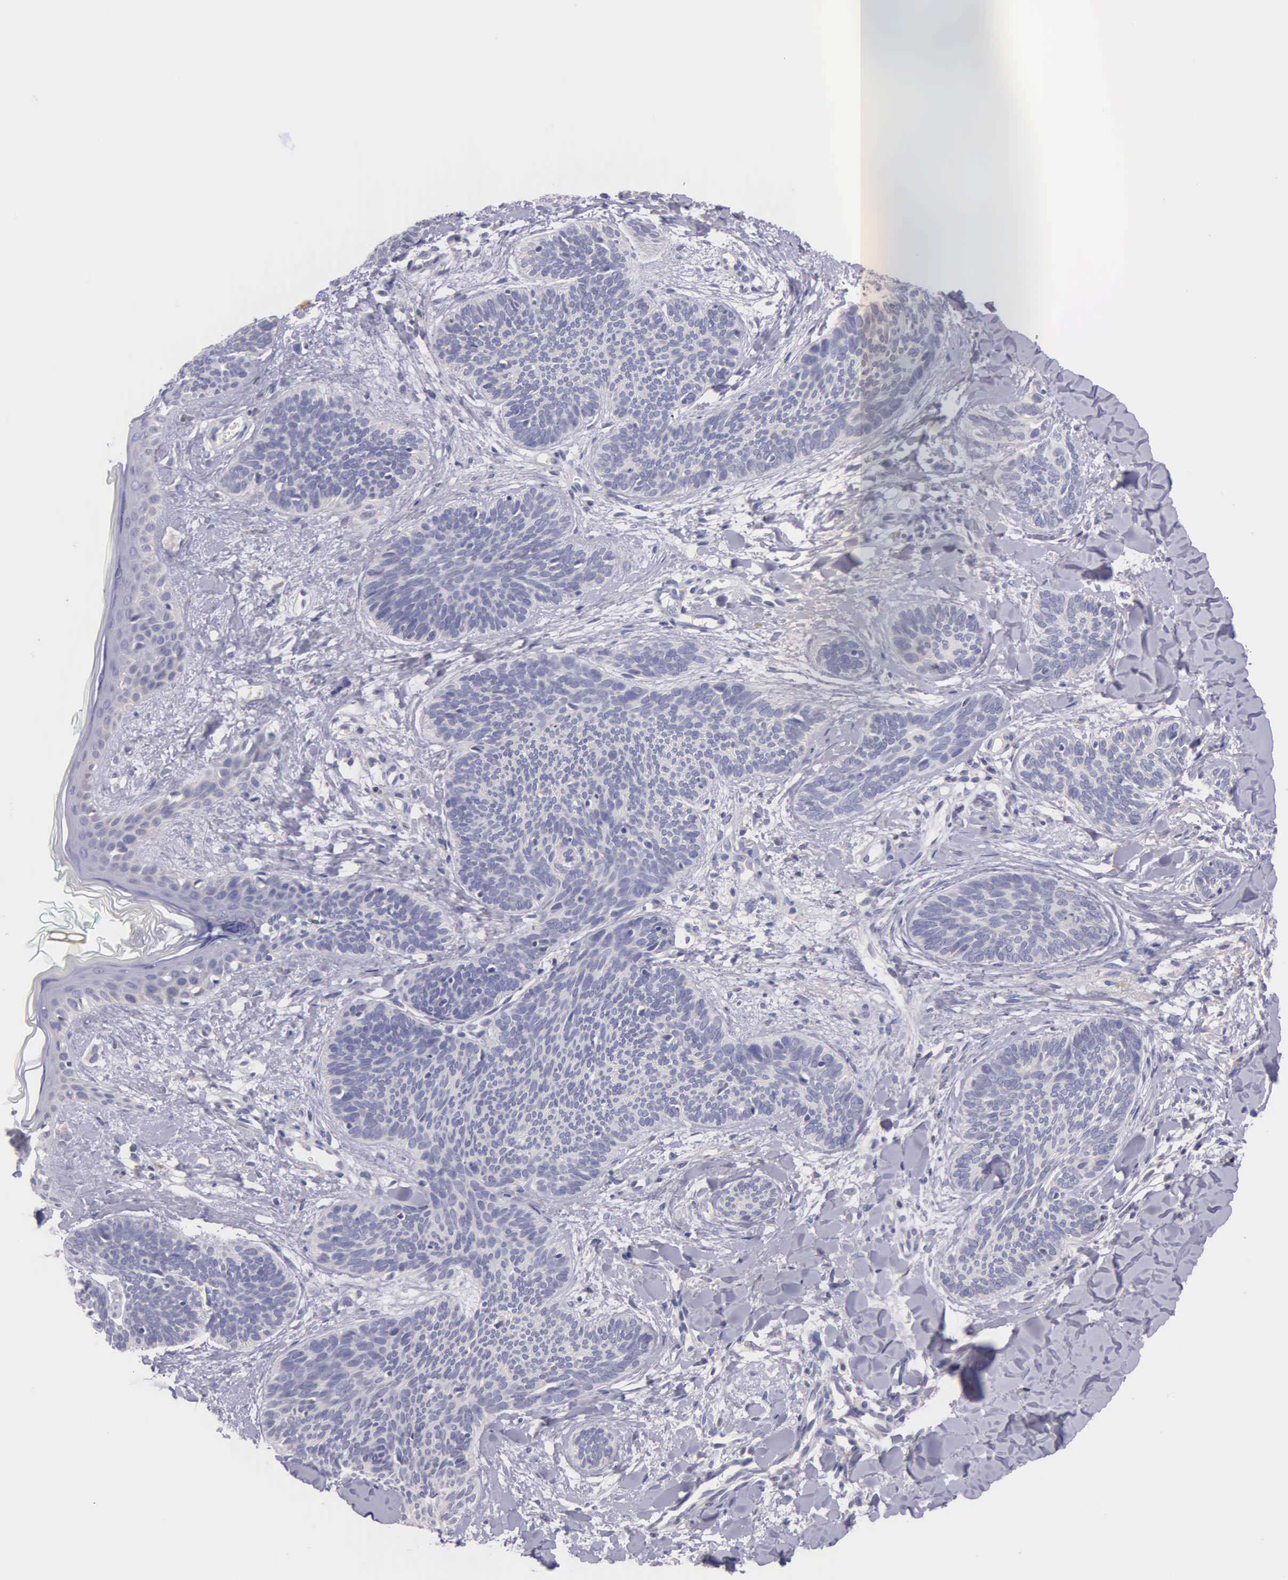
{"staining": {"intensity": "negative", "quantity": "none", "location": "none"}, "tissue": "skin cancer", "cell_type": "Tumor cells", "image_type": "cancer", "snomed": [{"axis": "morphology", "description": "Basal cell carcinoma"}, {"axis": "topography", "description": "Skin"}], "caption": "Tumor cells are negative for protein expression in human skin cancer (basal cell carcinoma).", "gene": "MIA2", "patient": {"sex": "female", "age": 81}}